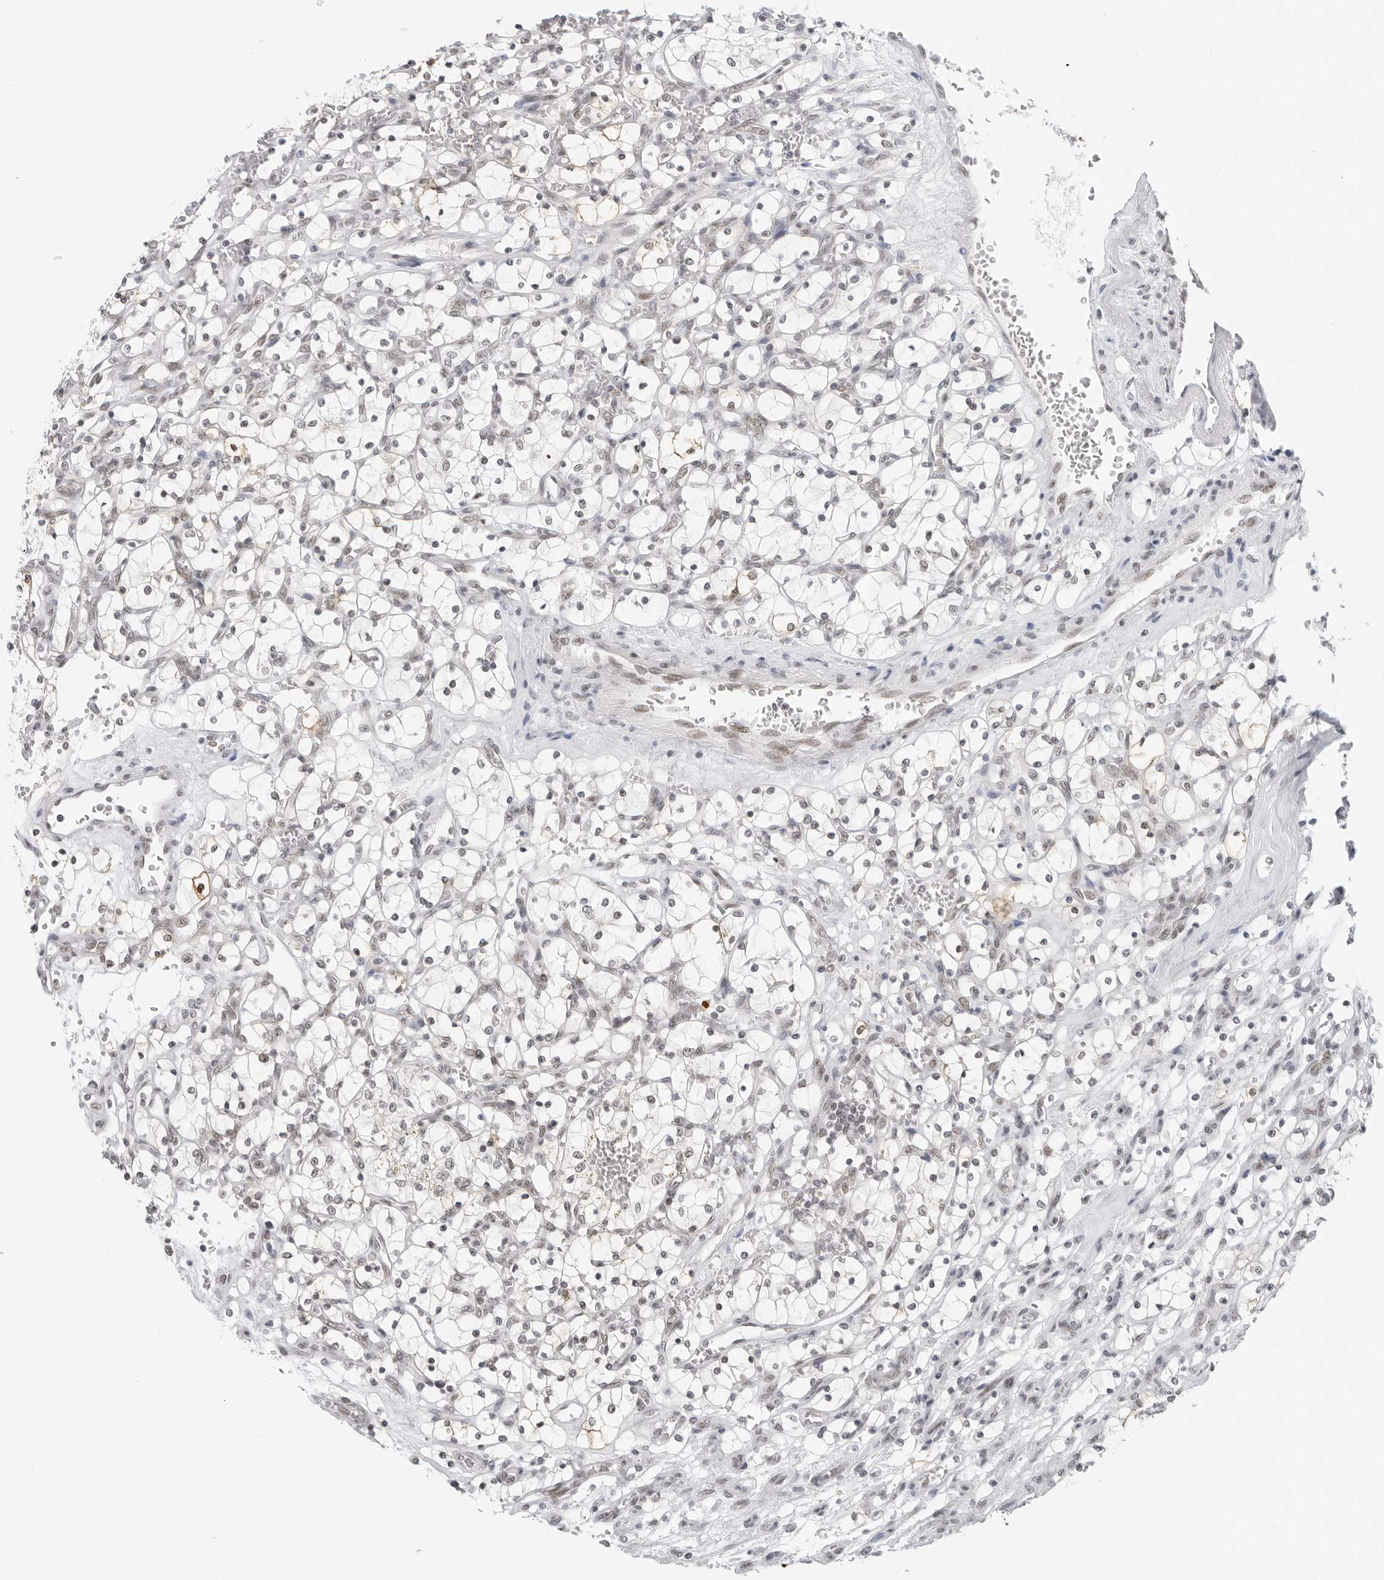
{"staining": {"intensity": "negative", "quantity": "none", "location": "none"}, "tissue": "renal cancer", "cell_type": "Tumor cells", "image_type": "cancer", "snomed": [{"axis": "morphology", "description": "Adenocarcinoma, NOS"}, {"axis": "topography", "description": "Kidney"}], "caption": "This is an IHC photomicrograph of human renal cancer. There is no staining in tumor cells.", "gene": "FOXK2", "patient": {"sex": "female", "age": 69}}